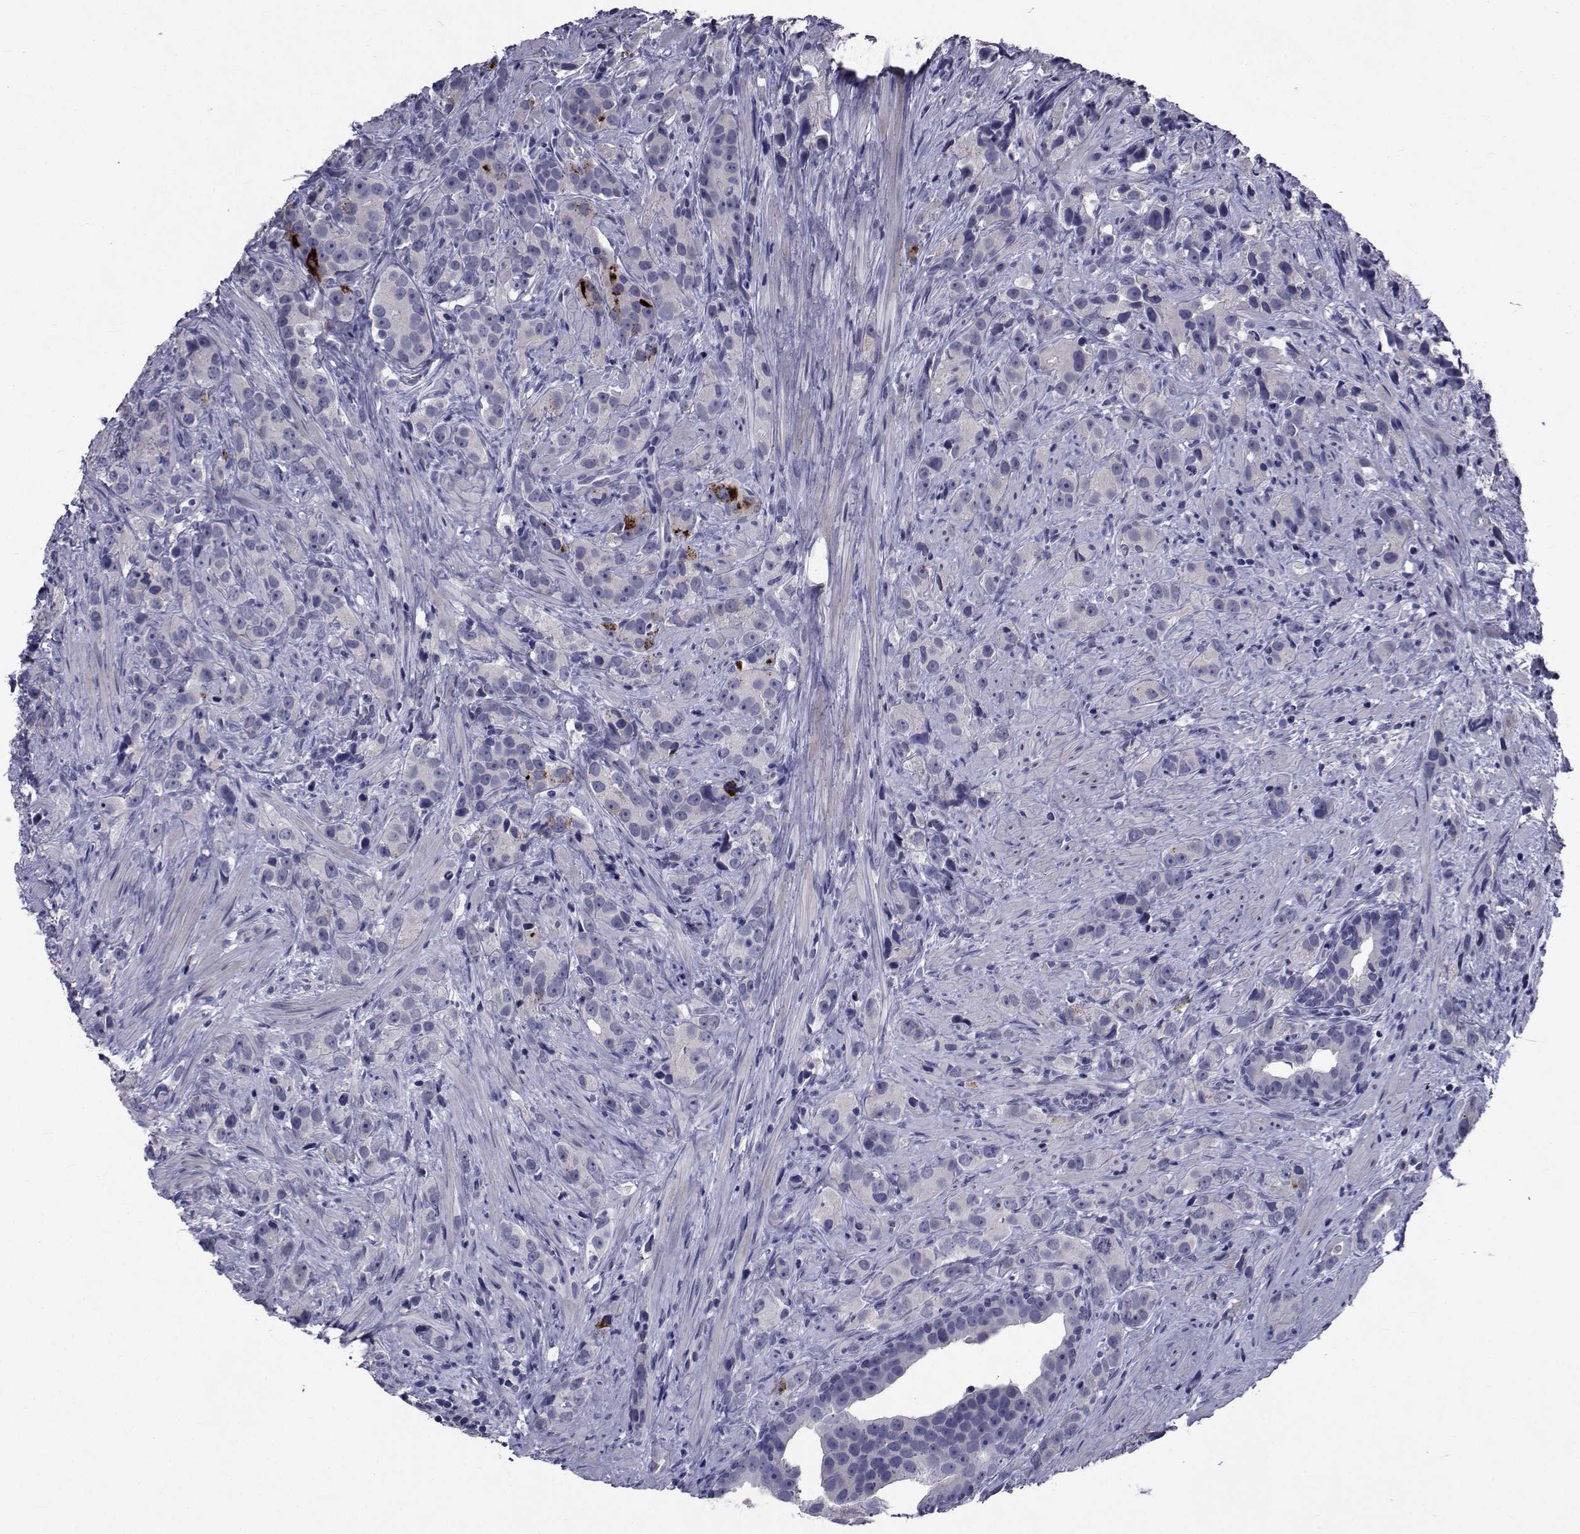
{"staining": {"intensity": "negative", "quantity": "none", "location": "none"}, "tissue": "prostate cancer", "cell_type": "Tumor cells", "image_type": "cancer", "snomed": [{"axis": "morphology", "description": "Adenocarcinoma, High grade"}, {"axis": "topography", "description": "Prostate"}], "caption": "Tumor cells show no significant staining in prostate adenocarcinoma (high-grade).", "gene": "SEMA5B", "patient": {"sex": "male", "age": 90}}